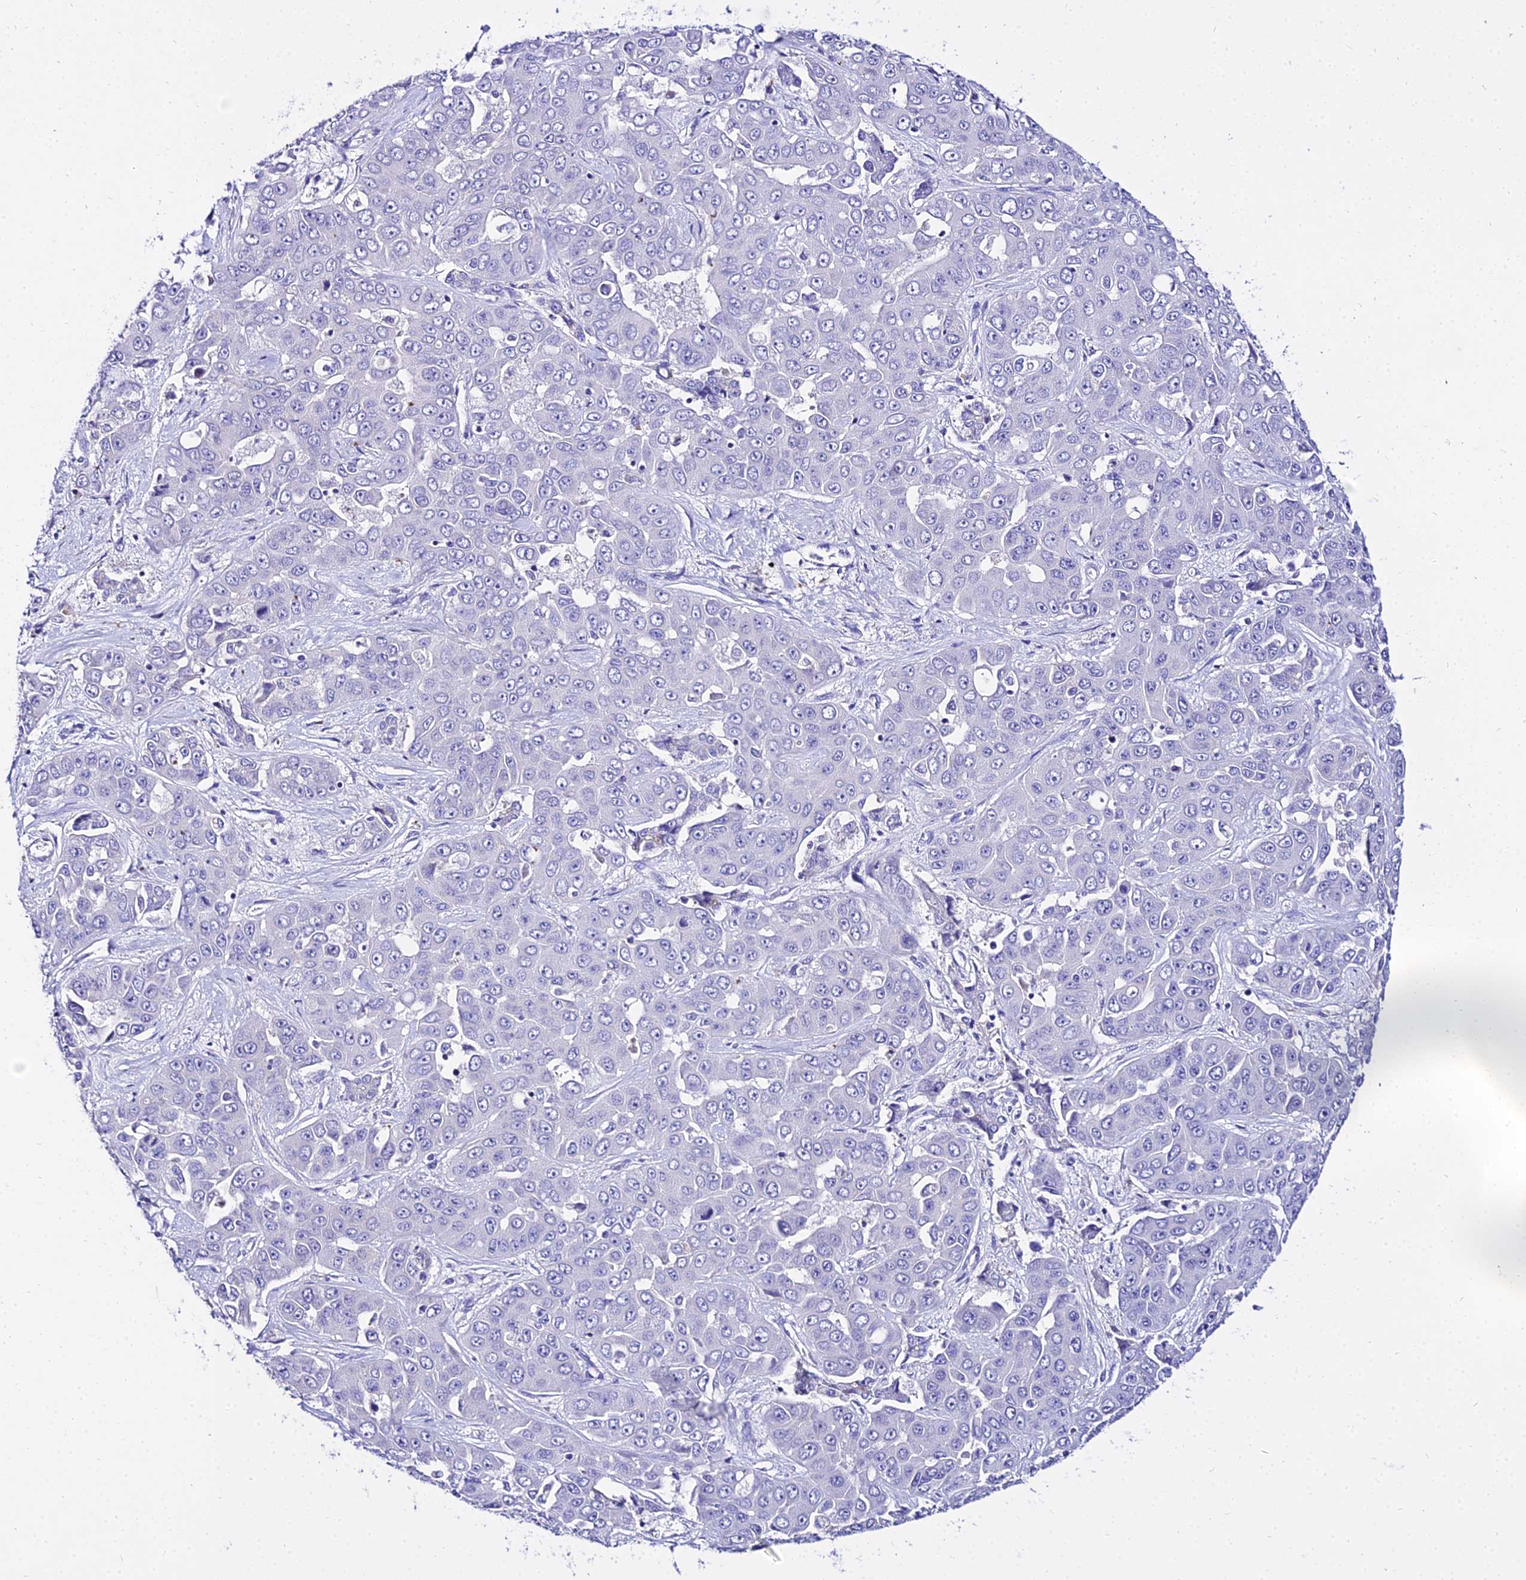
{"staining": {"intensity": "negative", "quantity": "none", "location": "none"}, "tissue": "liver cancer", "cell_type": "Tumor cells", "image_type": "cancer", "snomed": [{"axis": "morphology", "description": "Cholangiocarcinoma"}, {"axis": "topography", "description": "Liver"}], "caption": "High power microscopy image of an immunohistochemistry micrograph of liver cholangiocarcinoma, revealing no significant staining in tumor cells.", "gene": "TUBA3D", "patient": {"sex": "female", "age": 52}}